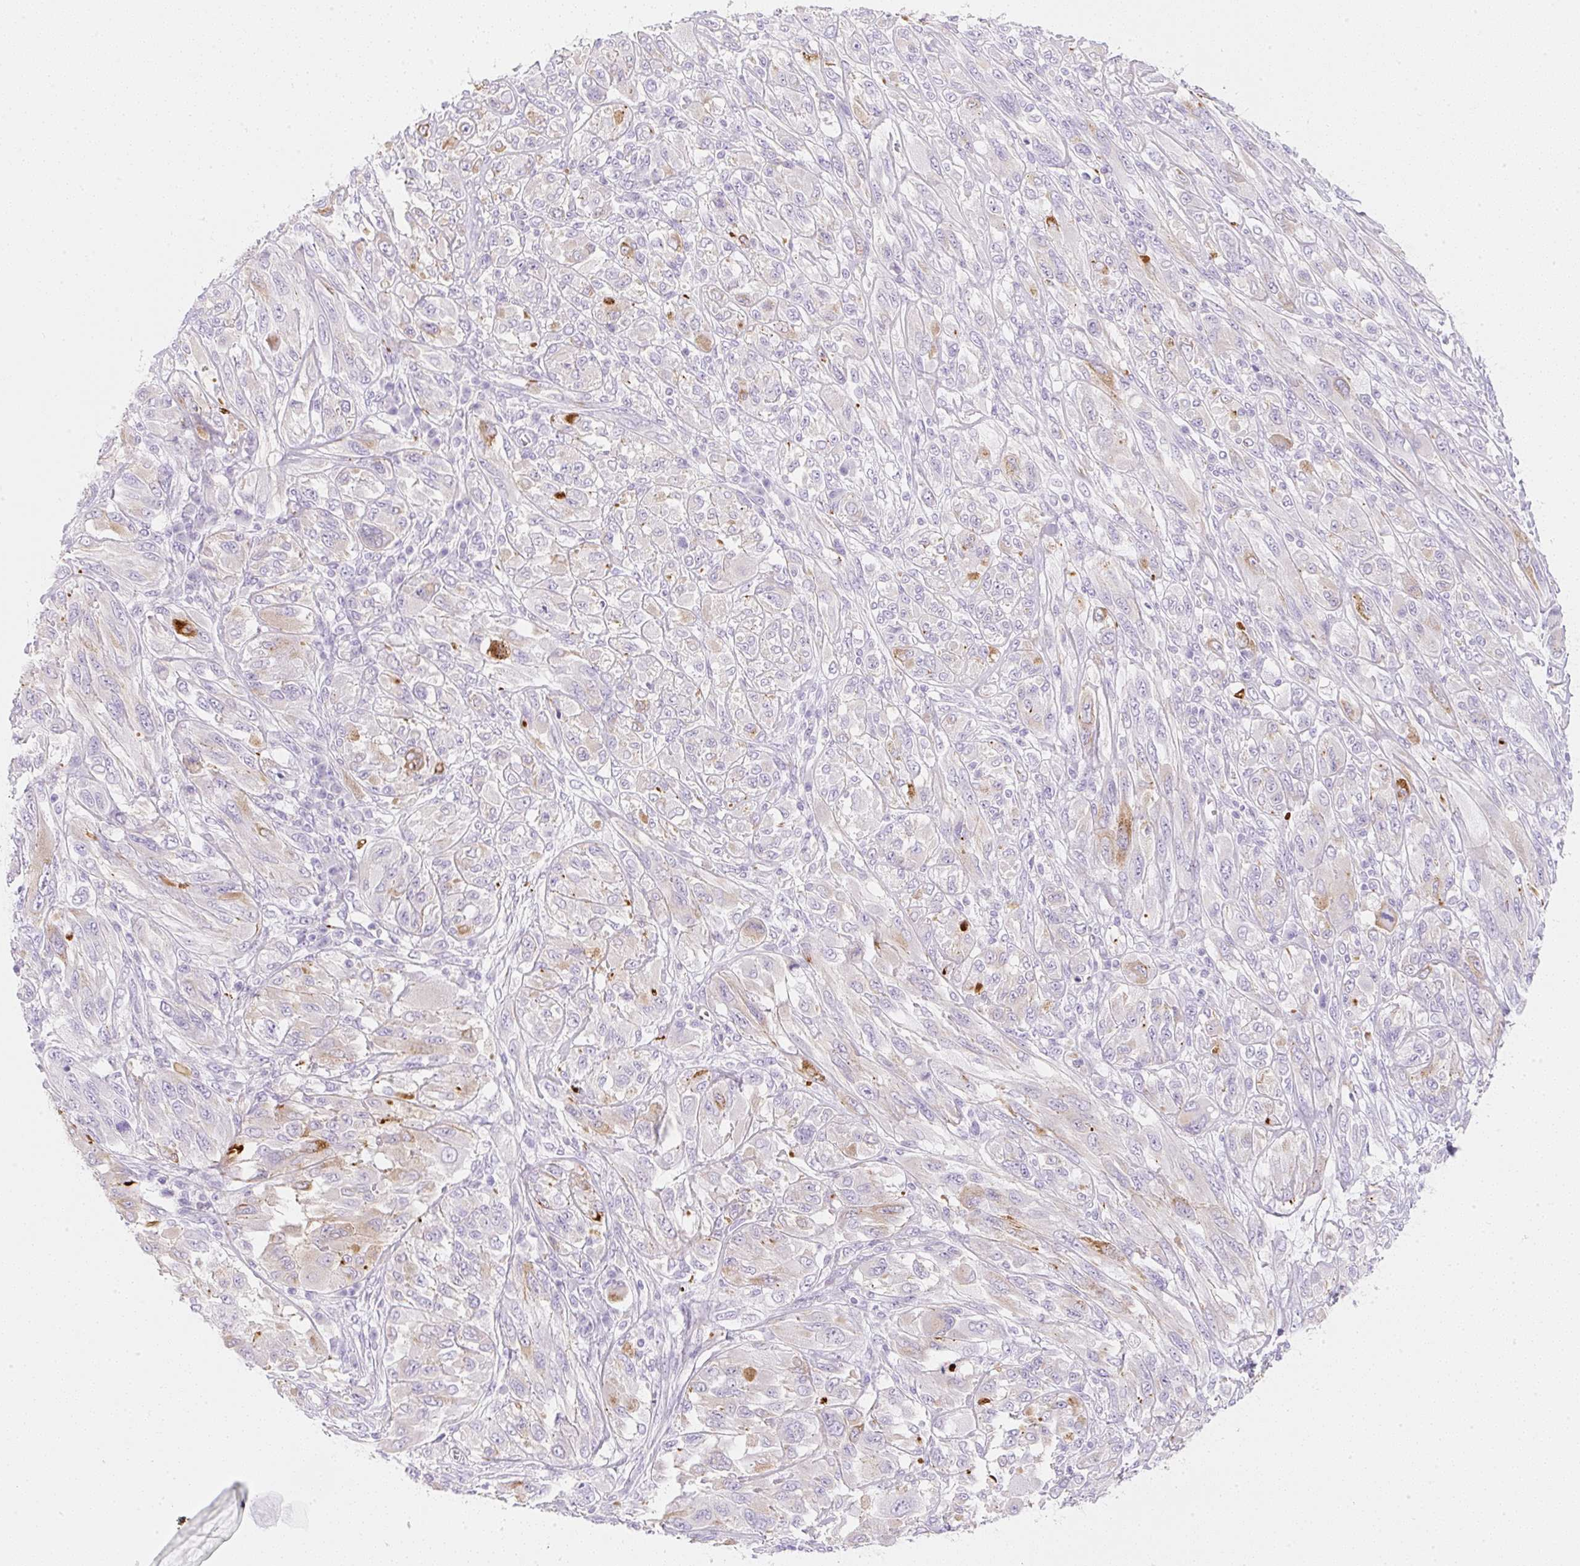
{"staining": {"intensity": "strong", "quantity": "<25%", "location": "cytoplasmic/membranous"}, "tissue": "melanoma", "cell_type": "Tumor cells", "image_type": "cancer", "snomed": [{"axis": "morphology", "description": "Malignant melanoma, NOS"}, {"axis": "topography", "description": "Skin"}], "caption": "Malignant melanoma stained with immunohistochemistry (IHC) shows strong cytoplasmic/membranous expression in approximately <25% of tumor cells.", "gene": "ZNF689", "patient": {"sex": "female", "age": 91}}